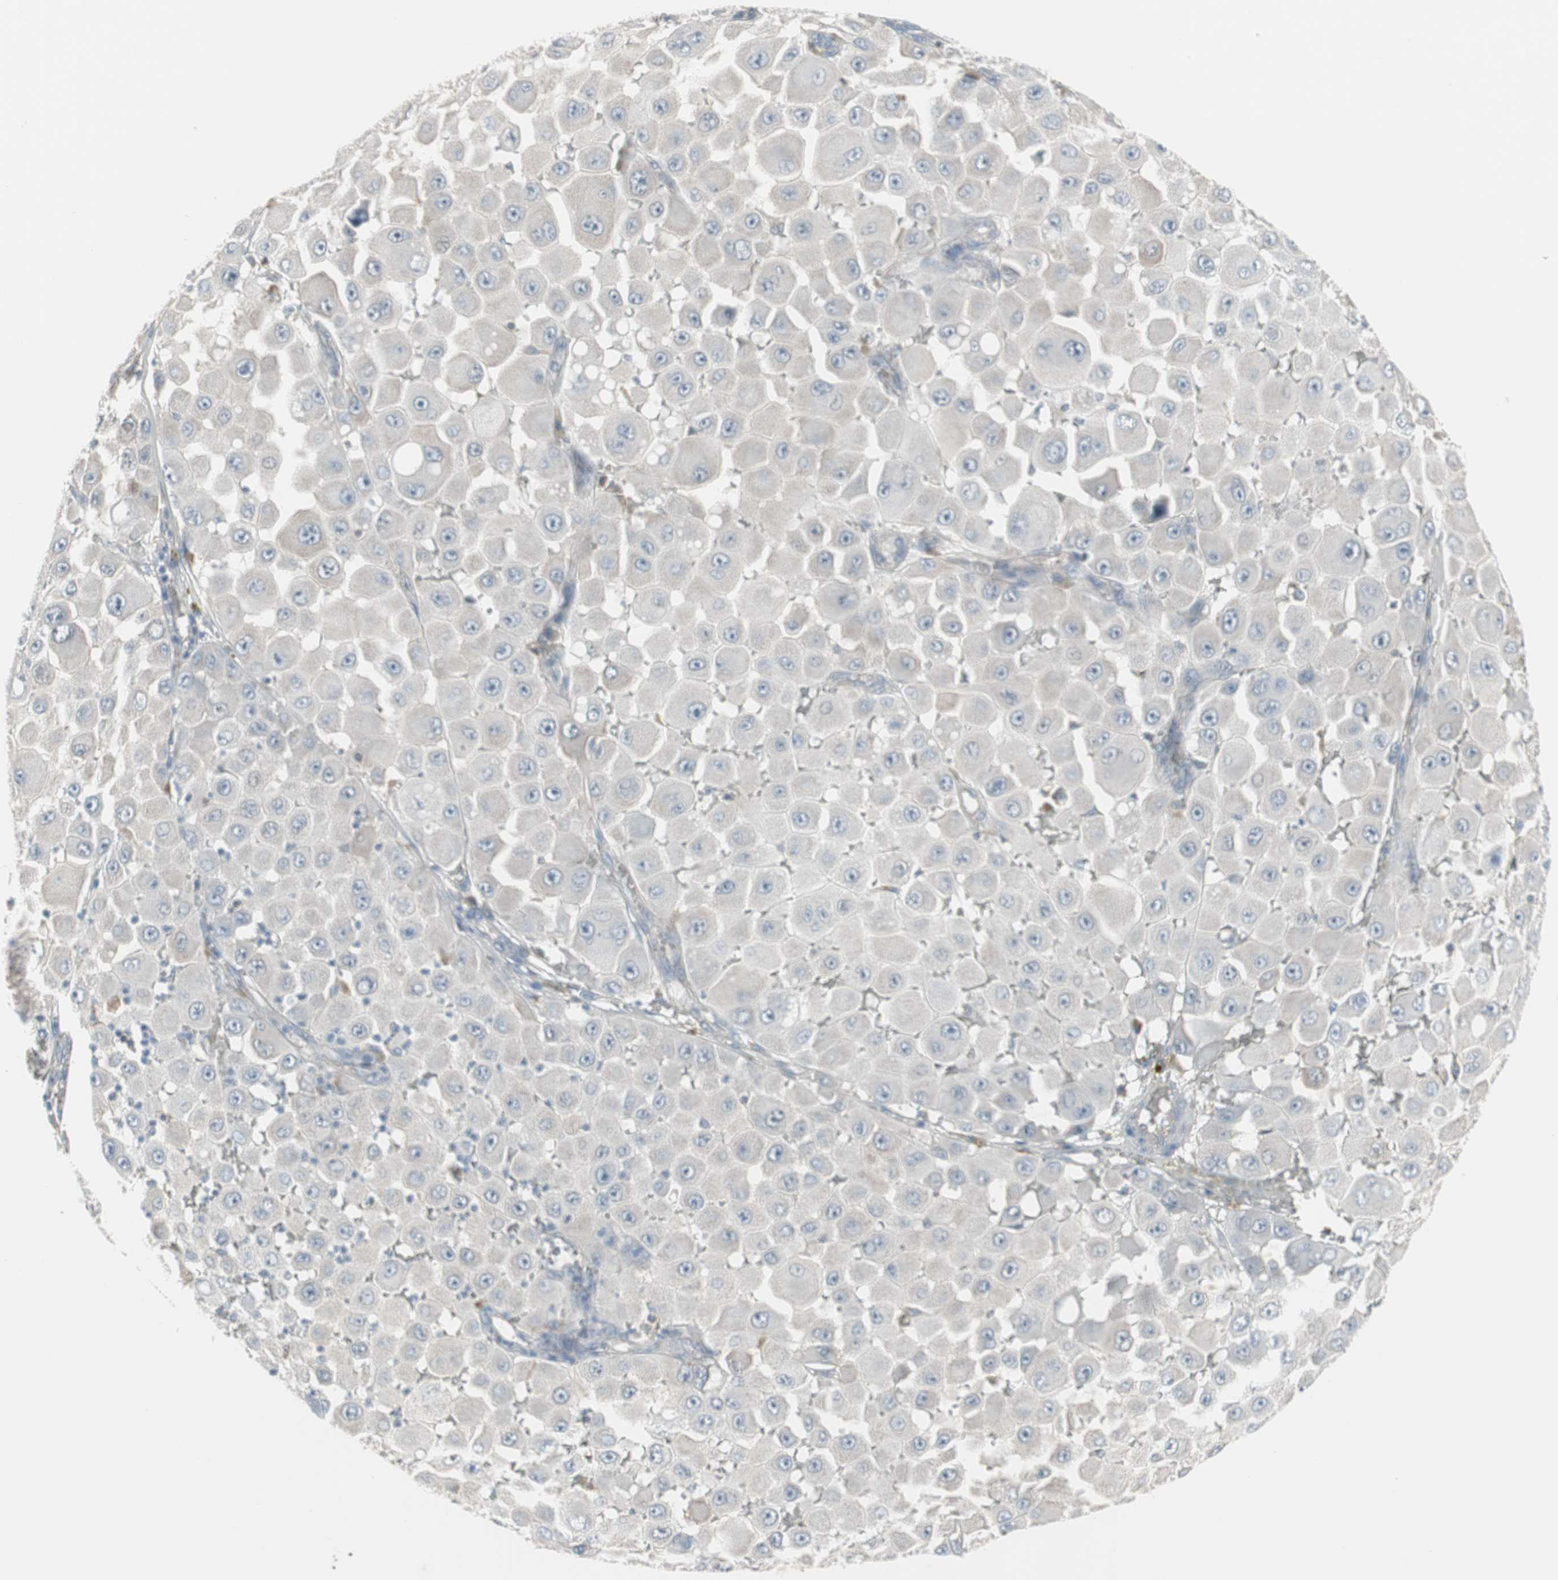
{"staining": {"intensity": "weak", "quantity": "<25%", "location": "cytoplasmic/membranous"}, "tissue": "melanoma", "cell_type": "Tumor cells", "image_type": "cancer", "snomed": [{"axis": "morphology", "description": "Malignant melanoma, NOS"}, {"axis": "topography", "description": "Skin"}], "caption": "Tumor cells are negative for brown protein staining in melanoma.", "gene": "ZSCAN32", "patient": {"sex": "female", "age": 81}}